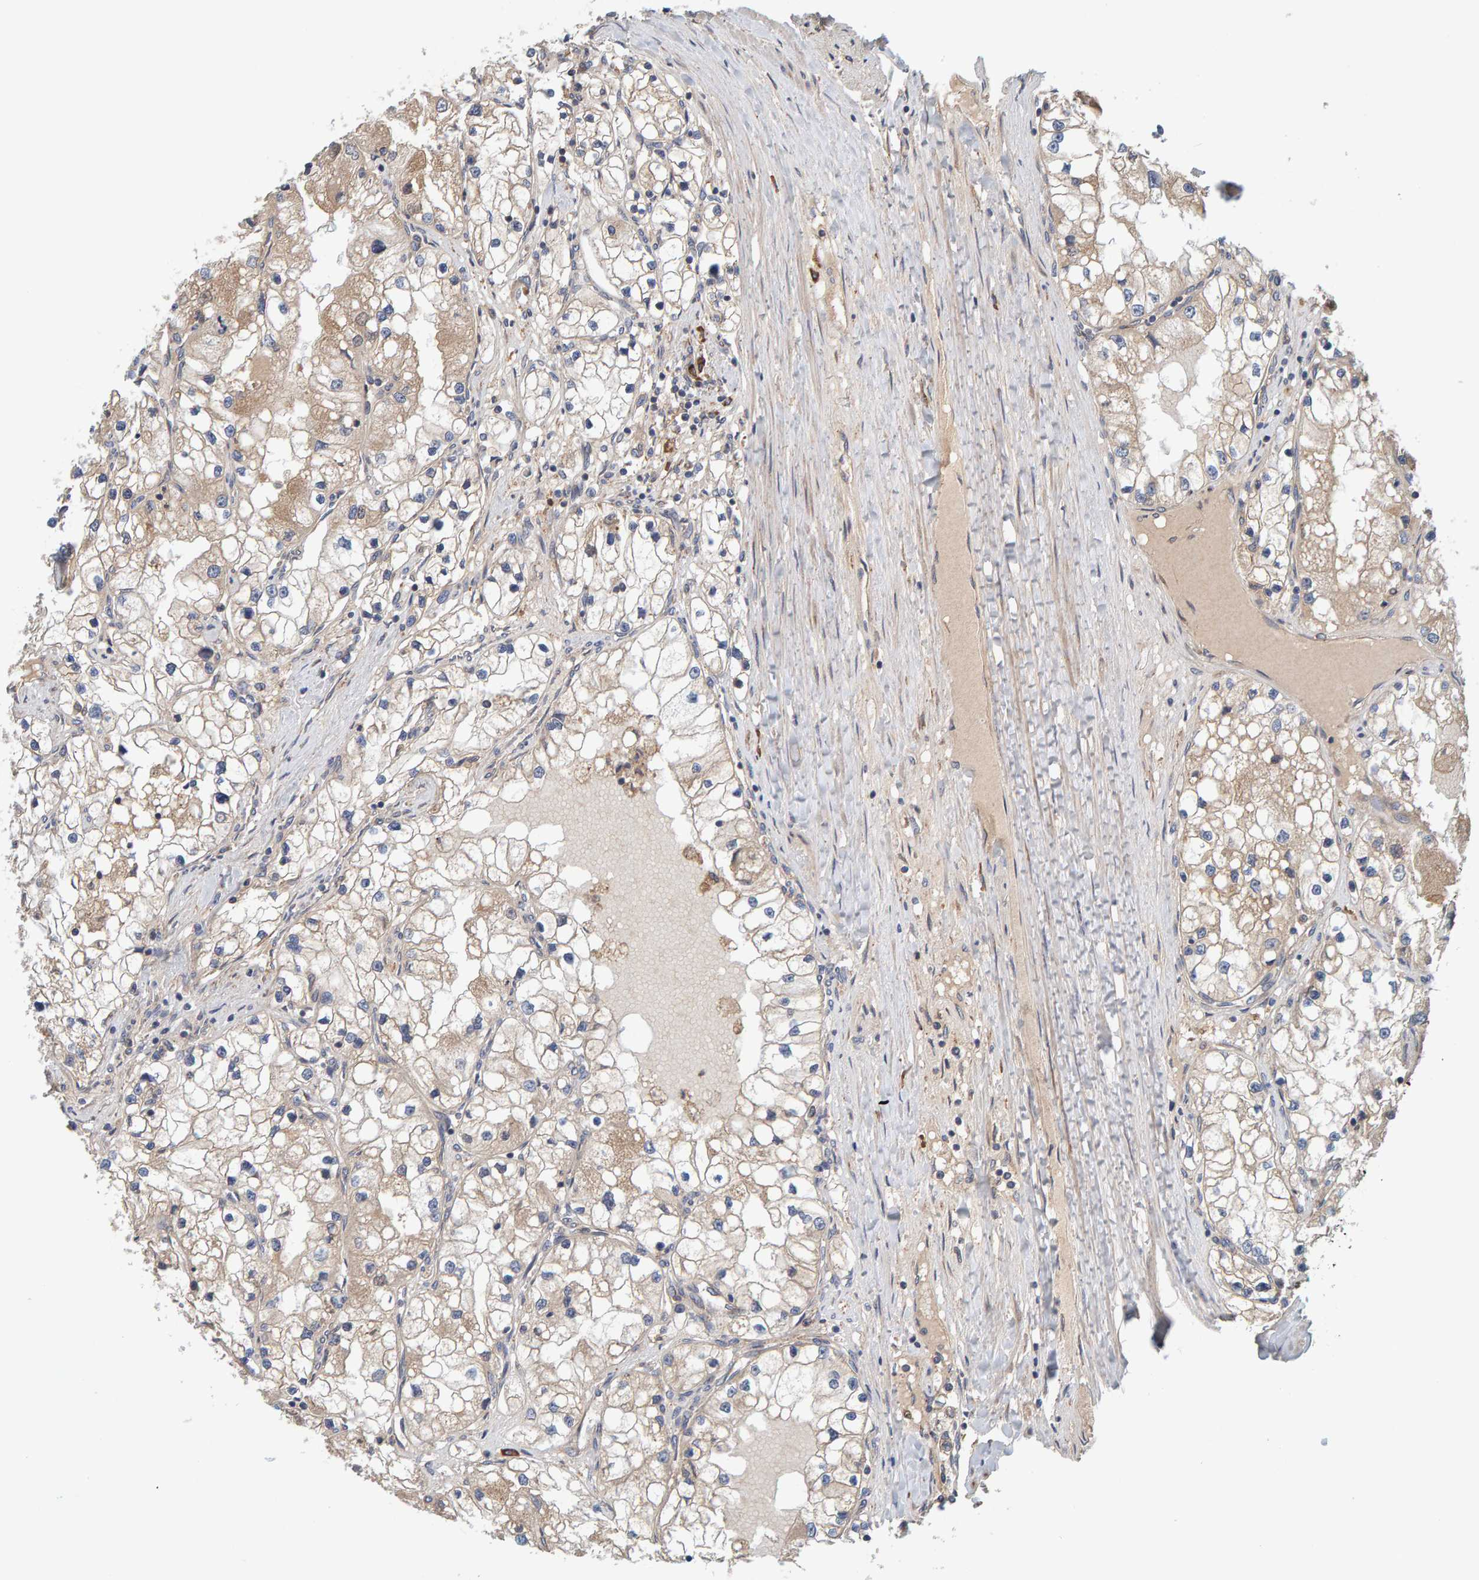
{"staining": {"intensity": "weak", "quantity": ">75%", "location": "cytoplasmic/membranous"}, "tissue": "renal cancer", "cell_type": "Tumor cells", "image_type": "cancer", "snomed": [{"axis": "morphology", "description": "Adenocarcinoma, NOS"}, {"axis": "topography", "description": "Kidney"}], "caption": "Immunohistochemistry (IHC) micrograph of adenocarcinoma (renal) stained for a protein (brown), which exhibits low levels of weak cytoplasmic/membranous staining in approximately >75% of tumor cells.", "gene": "BAIAP2", "patient": {"sex": "male", "age": 68}}